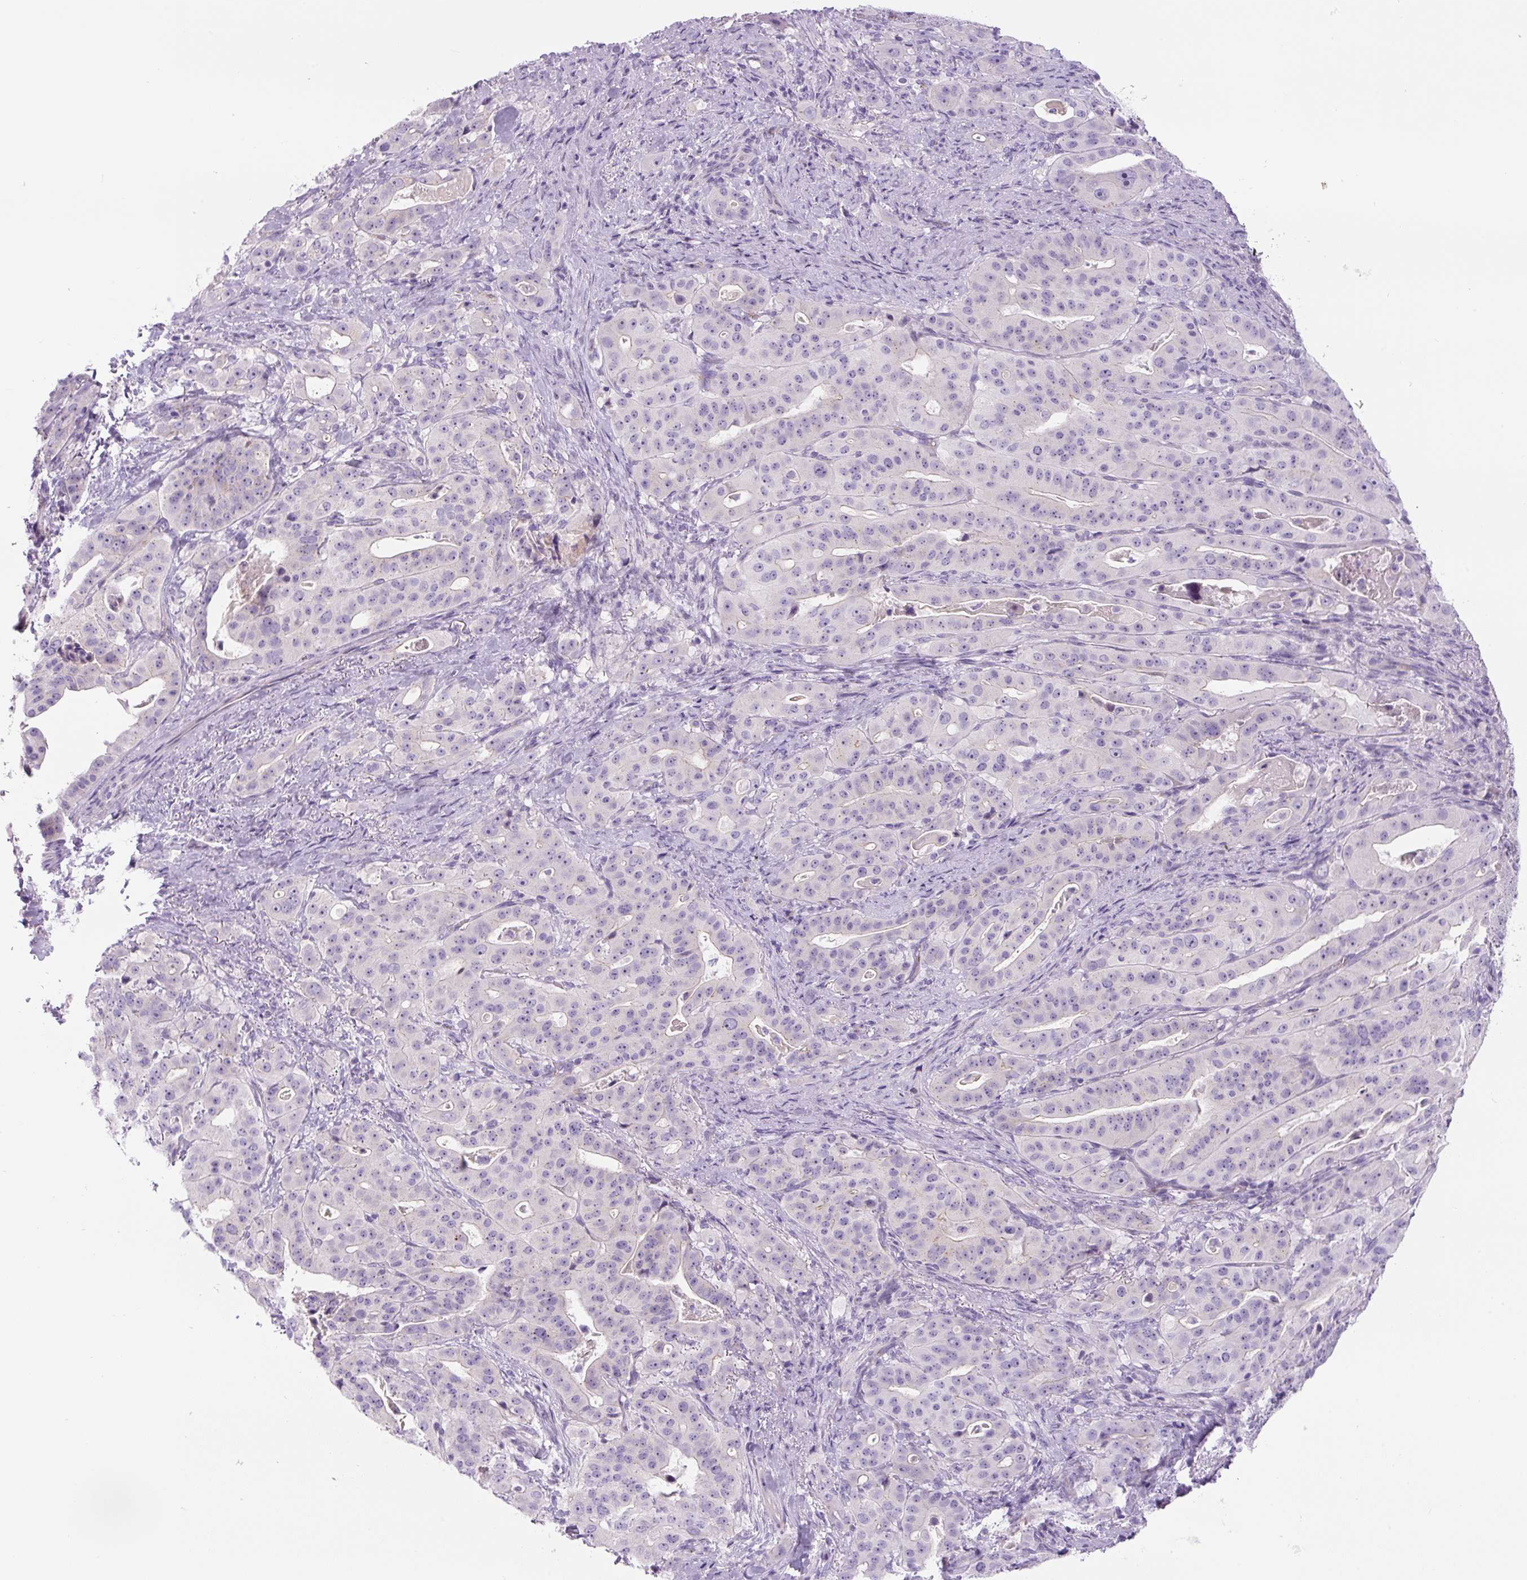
{"staining": {"intensity": "negative", "quantity": "none", "location": "none"}, "tissue": "stomach cancer", "cell_type": "Tumor cells", "image_type": "cancer", "snomed": [{"axis": "morphology", "description": "Adenocarcinoma, NOS"}, {"axis": "topography", "description": "Stomach"}], "caption": "Immunohistochemistry (IHC) of stomach cancer (adenocarcinoma) displays no staining in tumor cells.", "gene": "RSPO4", "patient": {"sex": "male", "age": 48}}